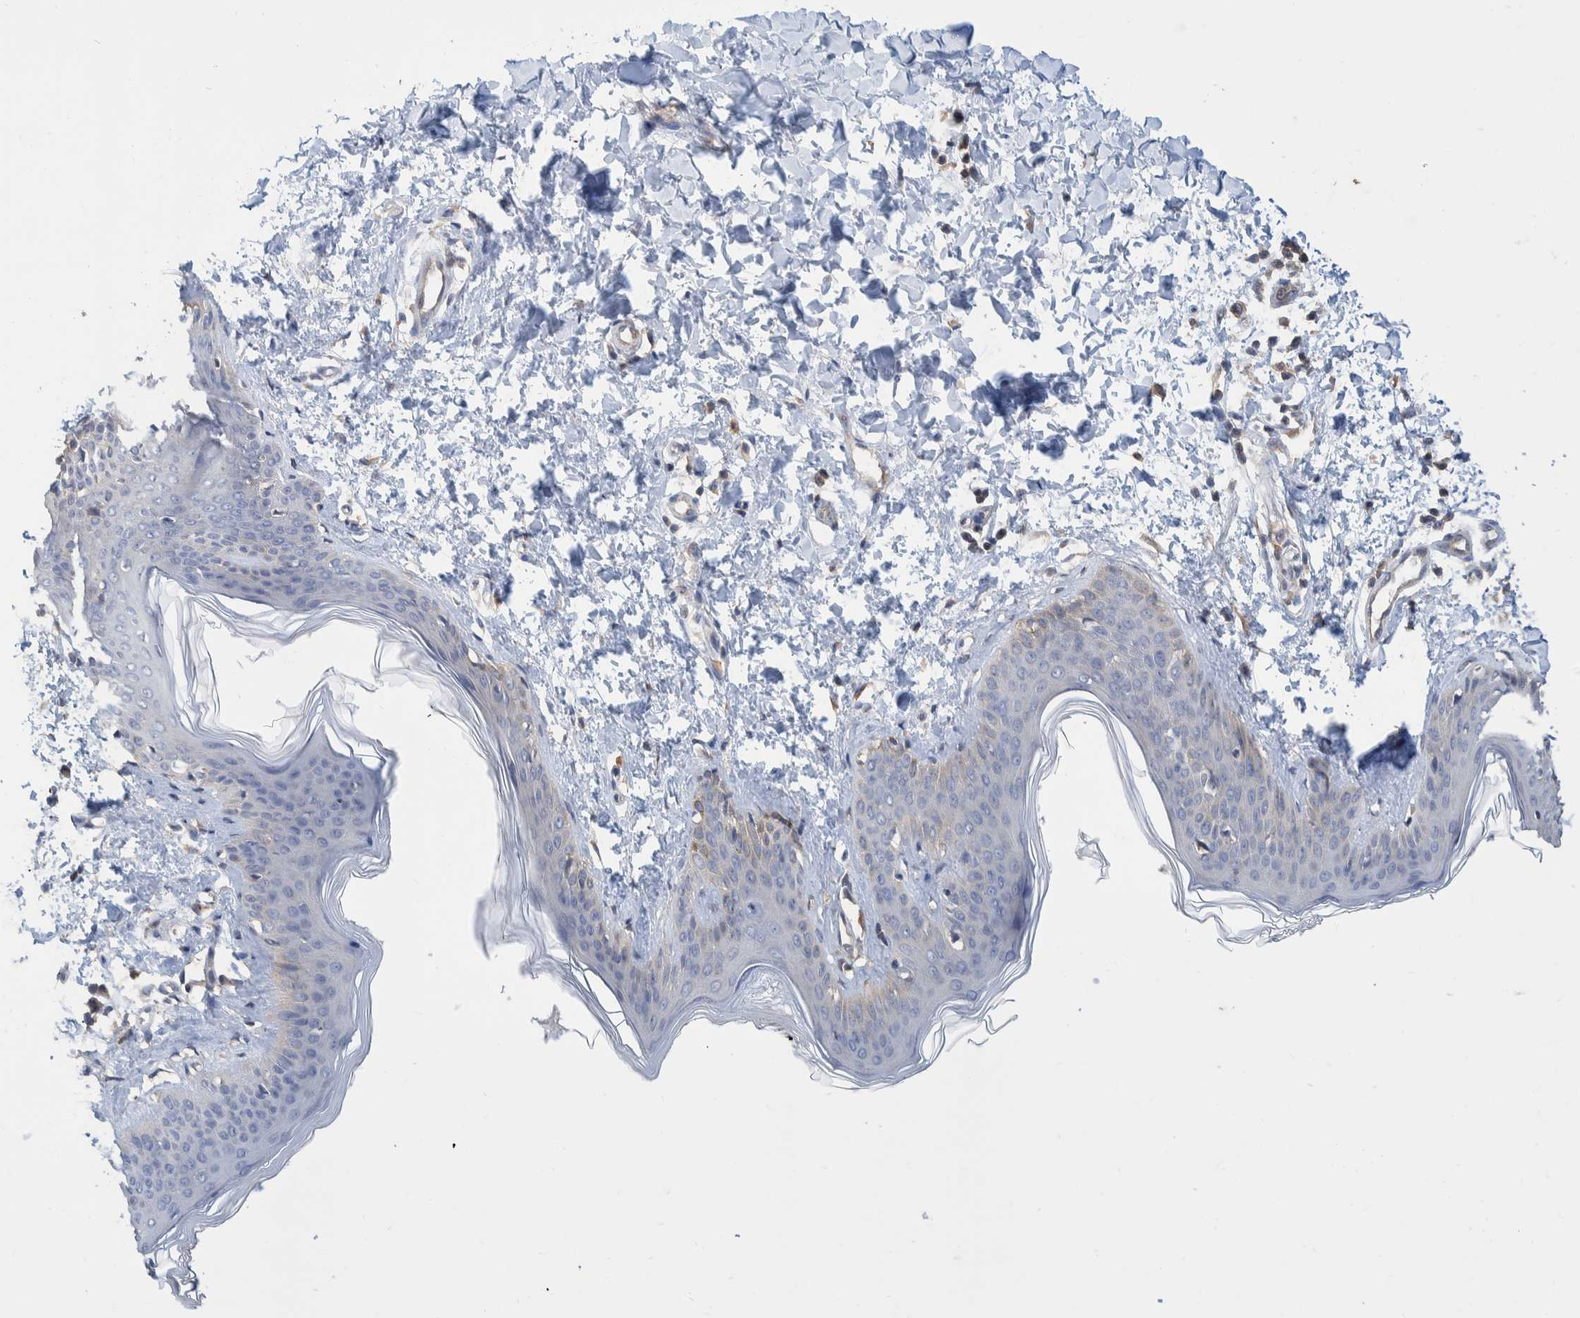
{"staining": {"intensity": "weak", "quantity": ">75%", "location": "cytoplasmic/membranous"}, "tissue": "skin", "cell_type": "Fibroblasts", "image_type": "normal", "snomed": [{"axis": "morphology", "description": "Normal tissue, NOS"}, {"axis": "topography", "description": "Skin"}], "caption": "DAB immunohistochemical staining of normal skin demonstrates weak cytoplasmic/membranous protein positivity in approximately >75% of fibroblasts.", "gene": "PLPBP", "patient": {"sex": "female", "age": 17}}